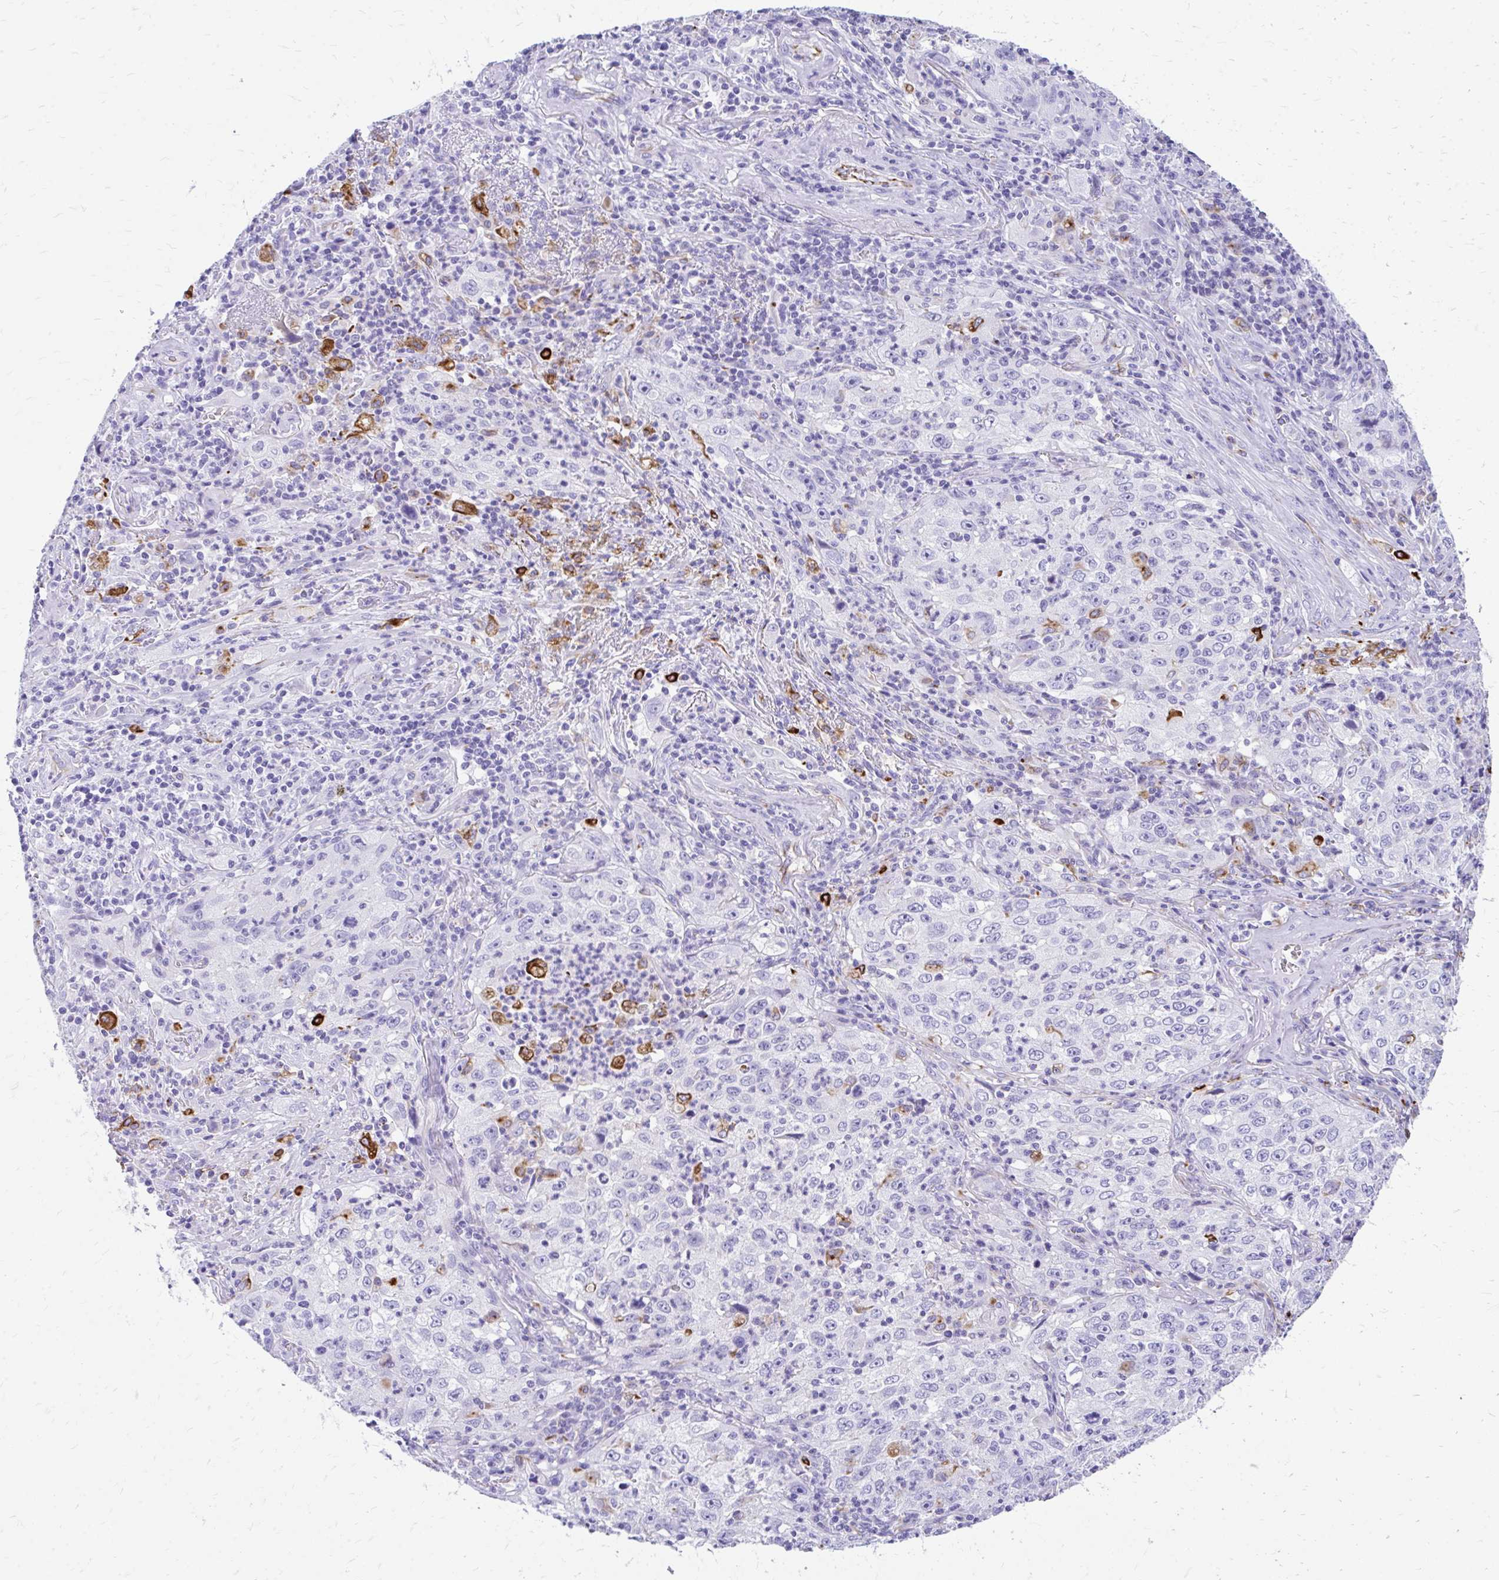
{"staining": {"intensity": "negative", "quantity": "none", "location": "none"}, "tissue": "lung cancer", "cell_type": "Tumor cells", "image_type": "cancer", "snomed": [{"axis": "morphology", "description": "Squamous cell carcinoma, NOS"}, {"axis": "topography", "description": "Lung"}], "caption": "Protein analysis of squamous cell carcinoma (lung) reveals no significant expression in tumor cells.", "gene": "ZNF699", "patient": {"sex": "male", "age": 71}}